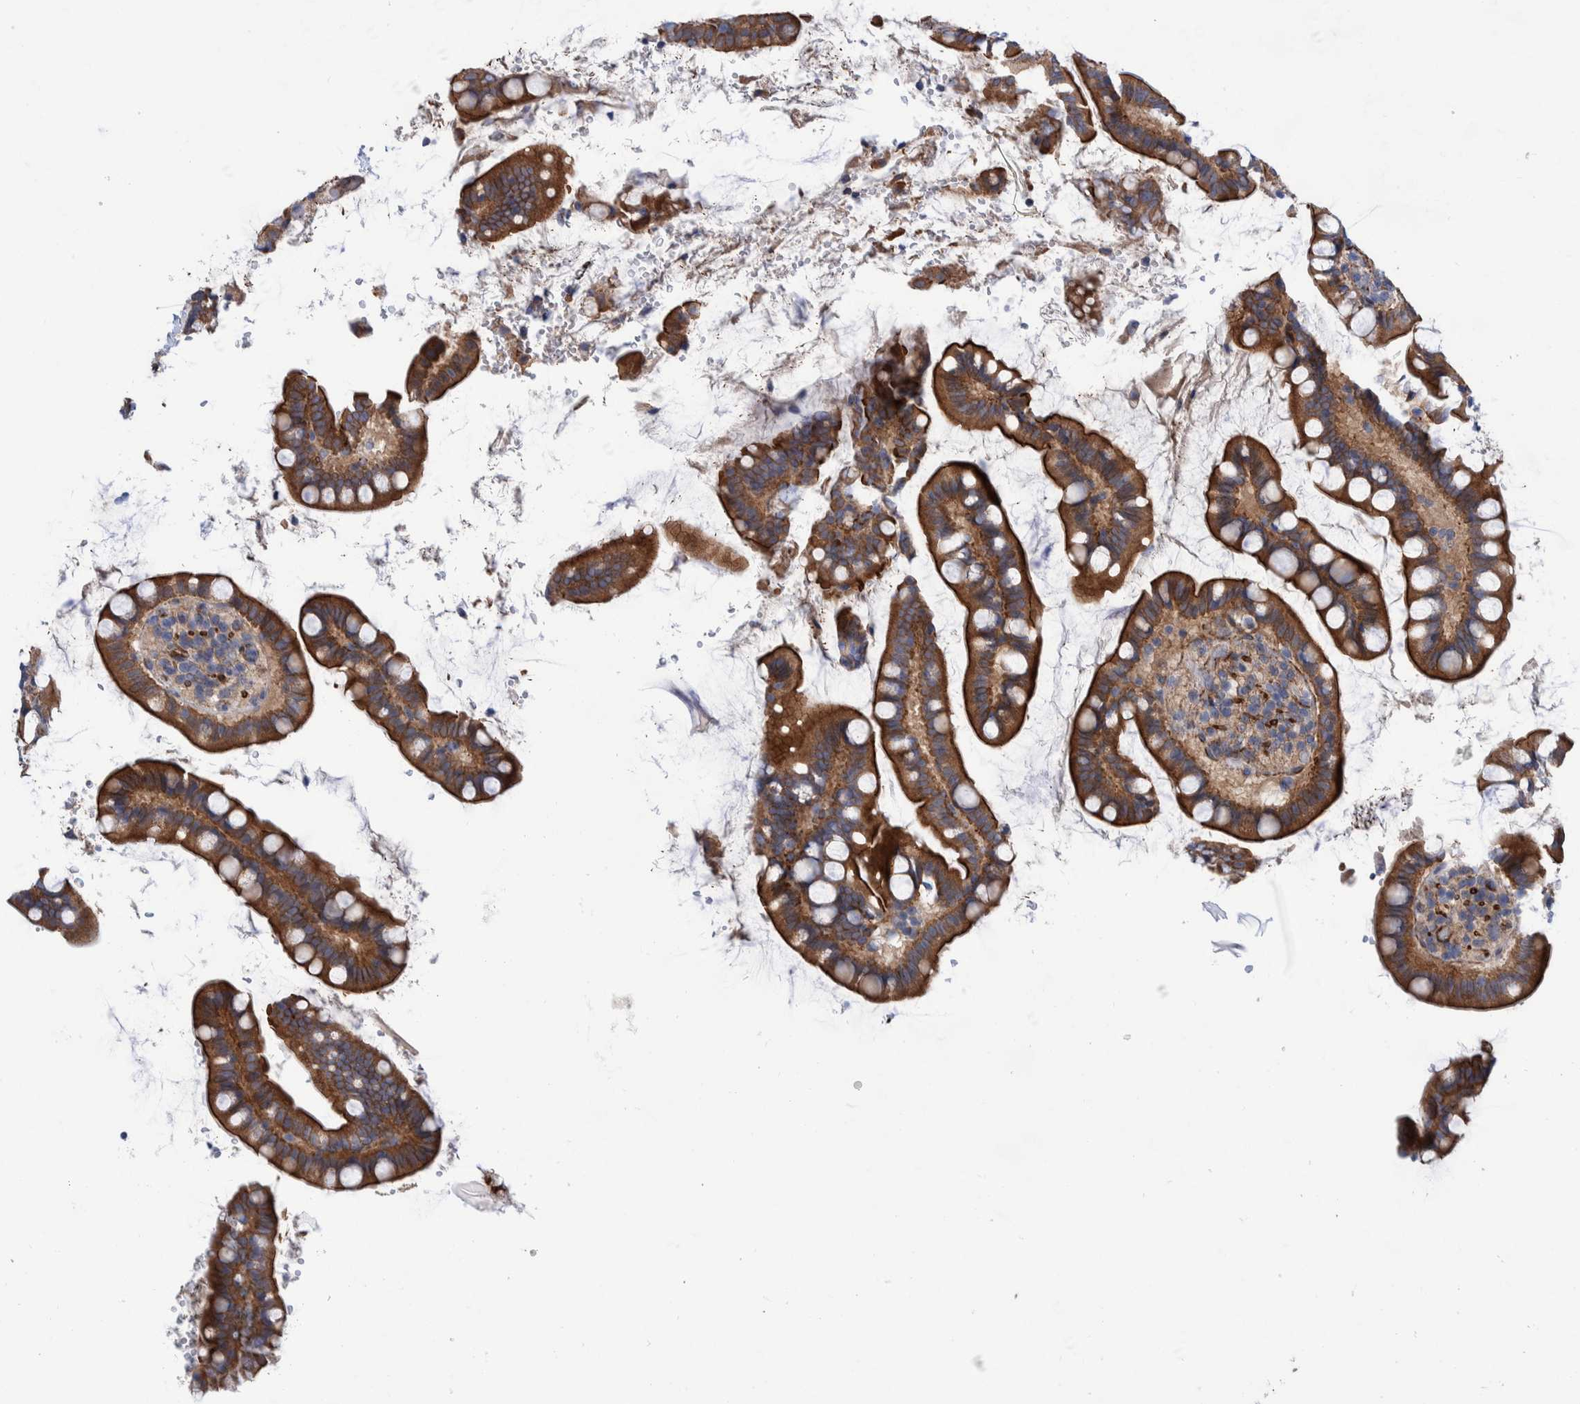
{"staining": {"intensity": "moderate", "quantity": ">75%", "location": "cytoplasmic/membranous"}, "tissue": "small intestine", "cell_type": "Glandular cells", "image_type": "normal", "snomed": [{"axis": "morphology", "description": "Normal tissue, NOS"}, {"axis": "topography", "description": "Smooth muscle"}, {"axis": "topography", "description": "Small intestine"}], "caption": "A brown stain labels moderate cytoplasmic/membranous positivity of a protein in glandular cells of normal small intestine.", "gene": "ENSG00000262660", "patient": {"sex": "female", "age": 84}}